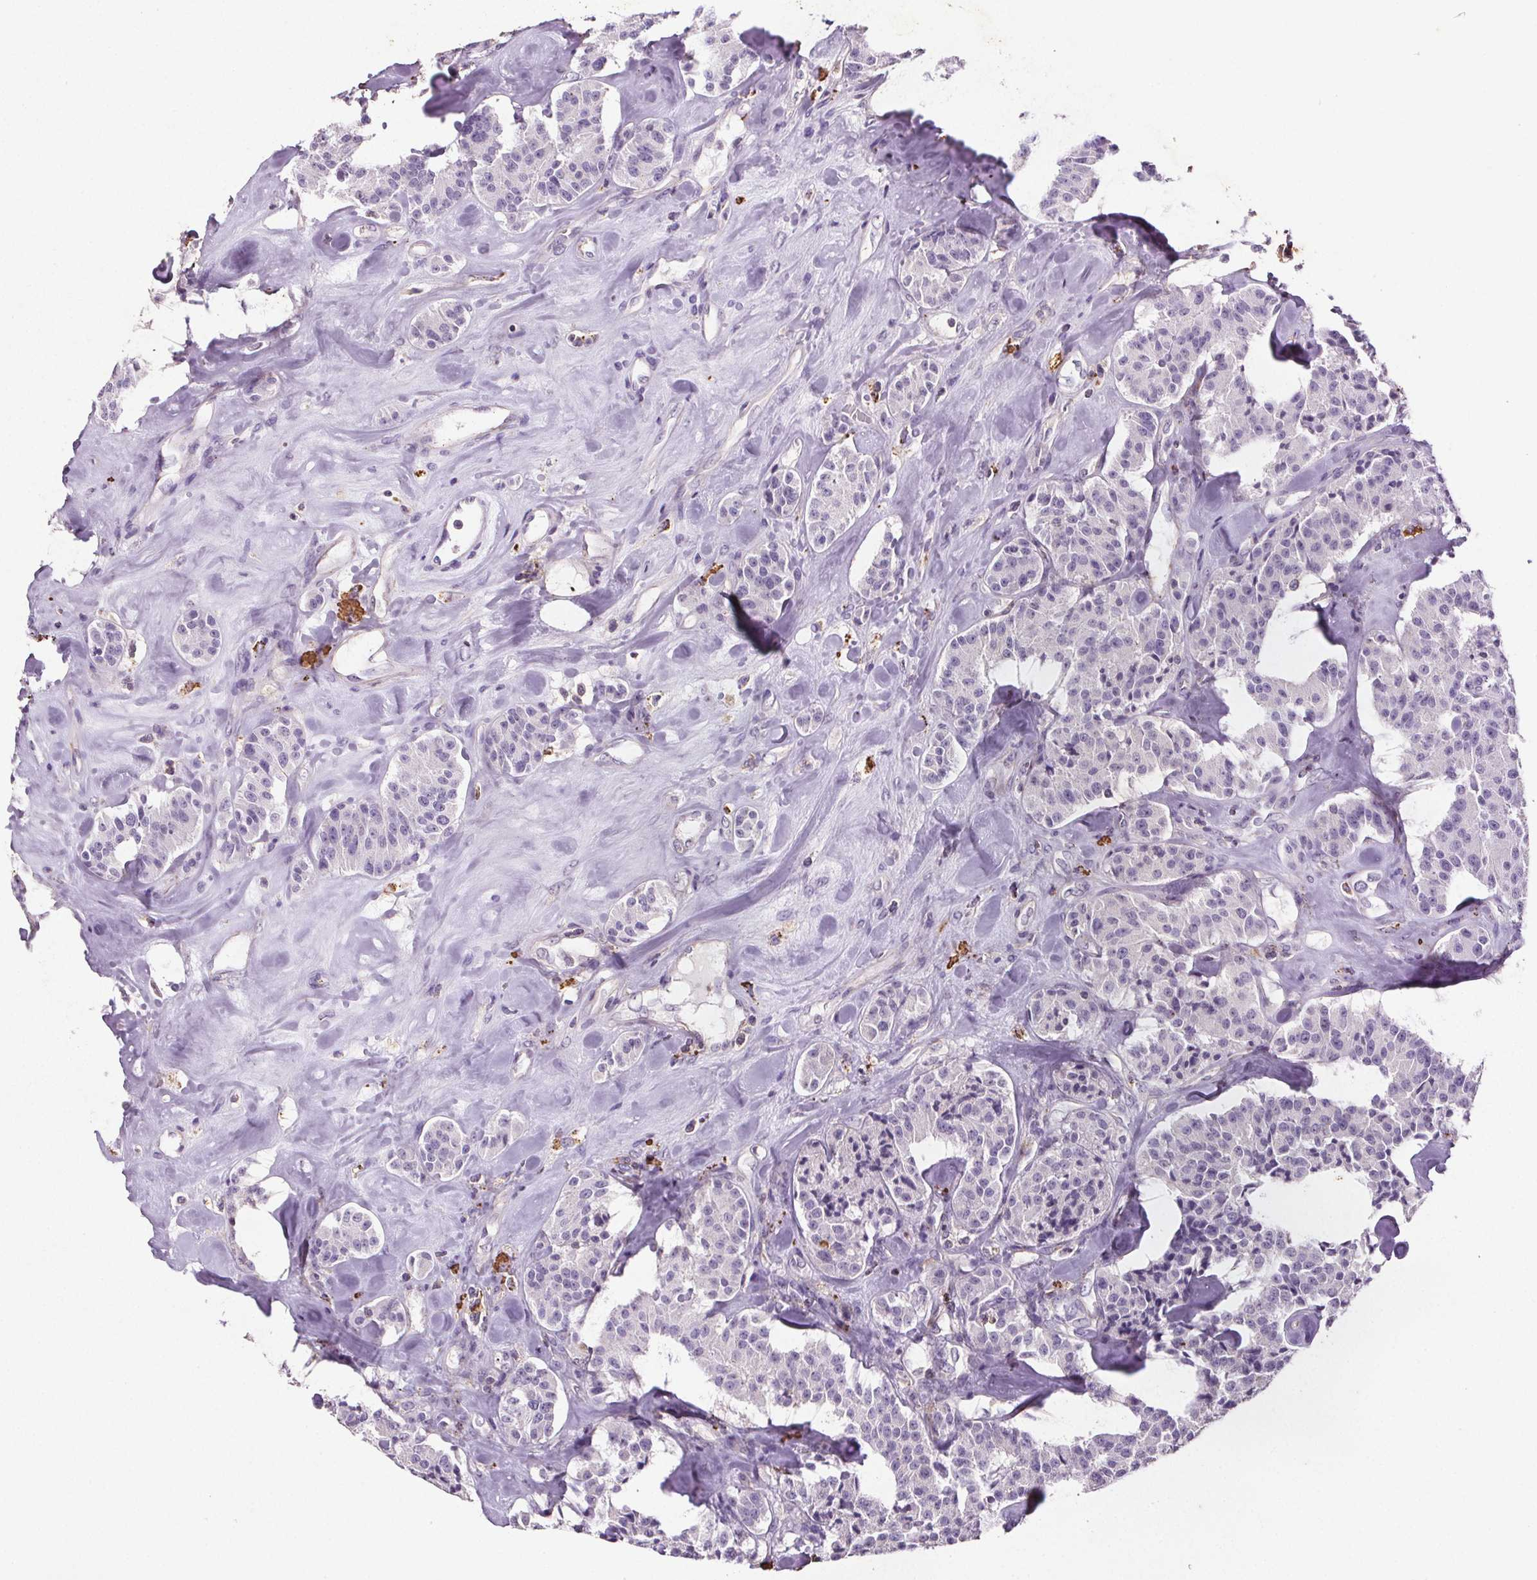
{"staining": {"intensity": "negative", "quantity": "none", "location": "none"}, "tissue": "carcinoid", "cell_type": "Tumor cells", "image_type": "cancer", "snomed": [{"axis": "morphology", "description": "Carcinoid, malignant, NOS"}, {"axis": "topography", "description": "Pancreas"}], "caption": "Tumor cells are negative for protein expression in human carcinoid (malignant).", "gene": "C19orf84", "patient": {"sex": "male", "age": 41}}